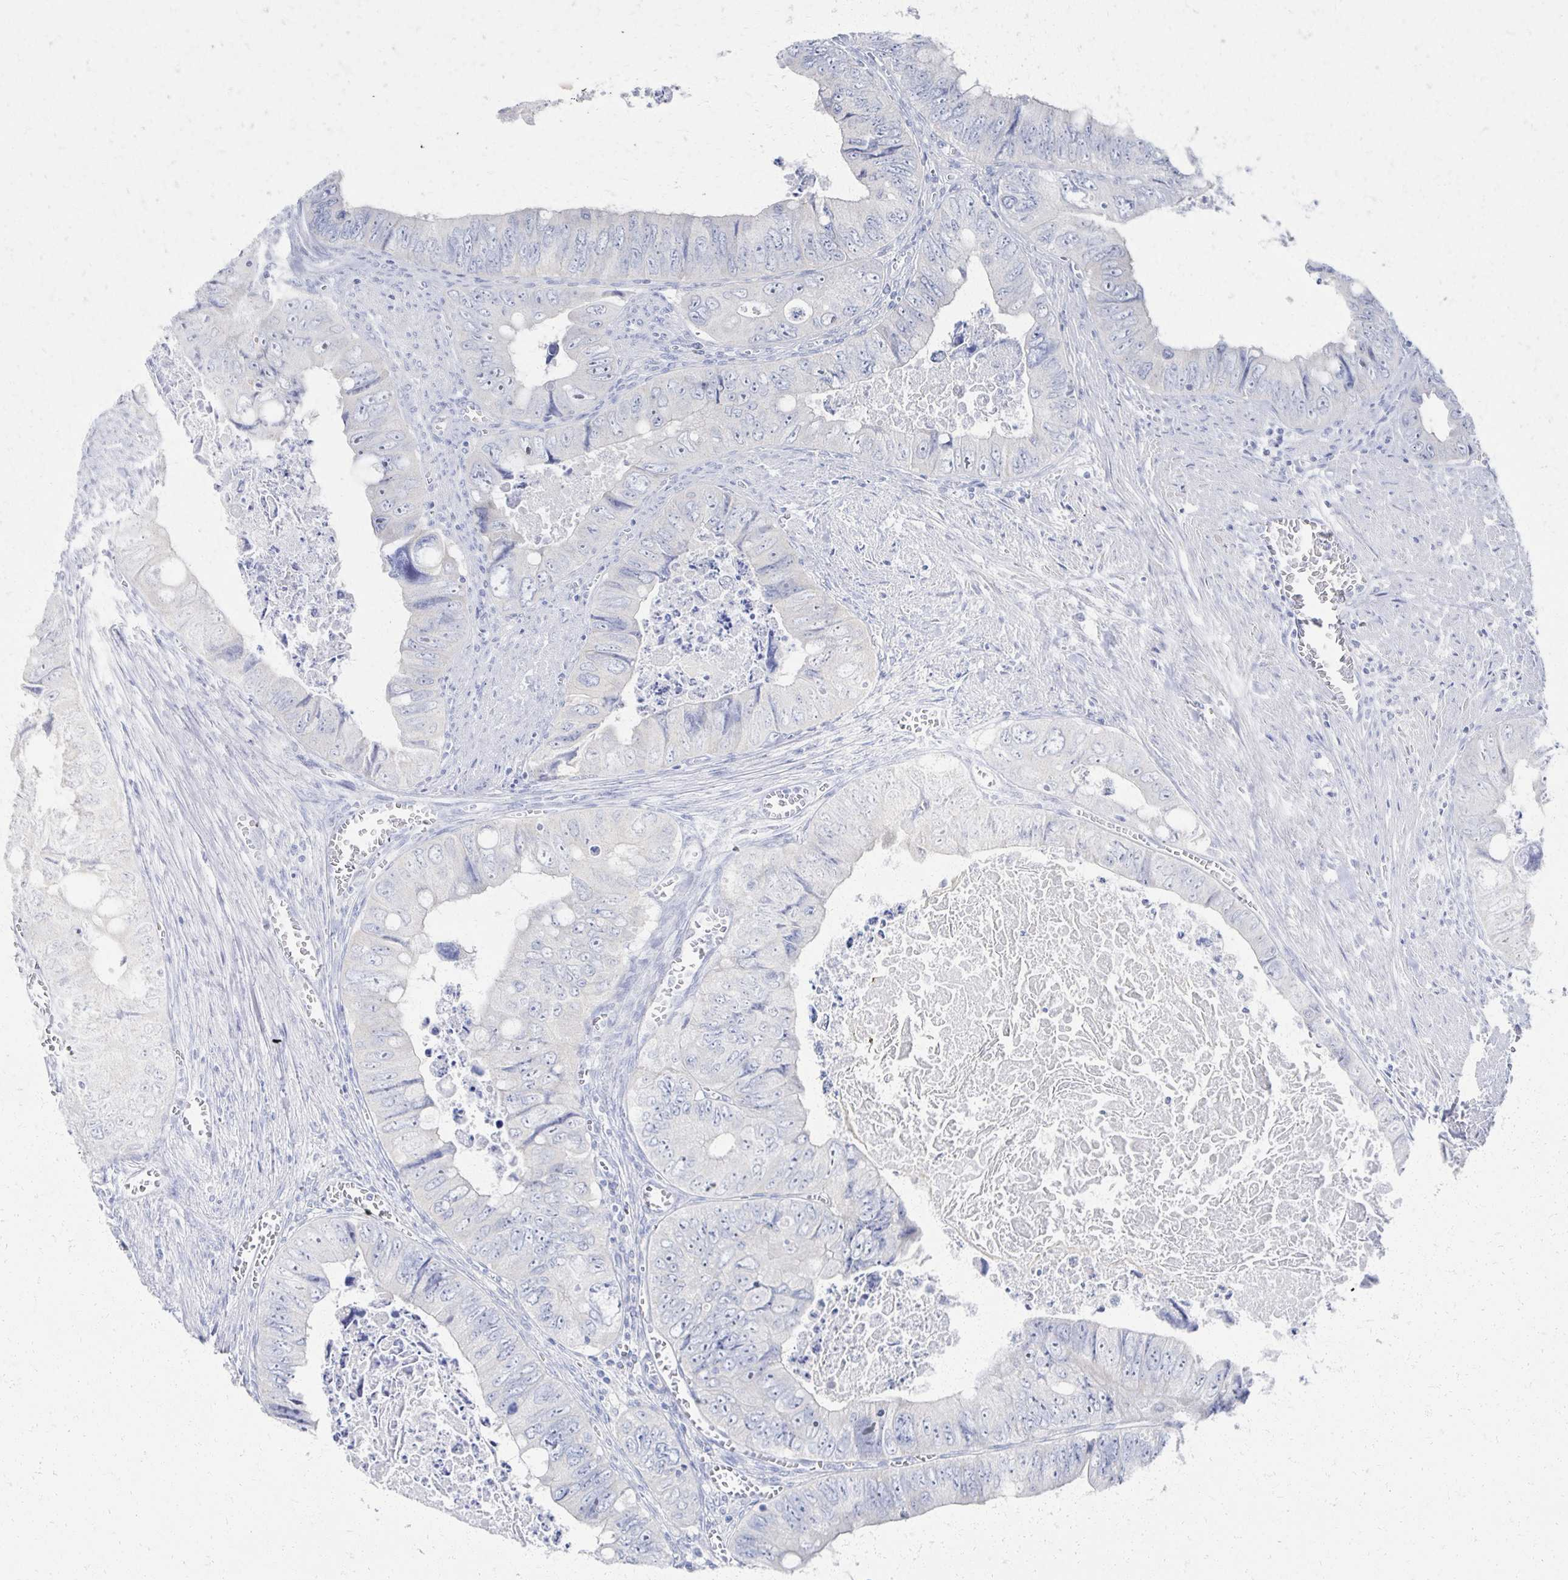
{"staining": {"intensity": "negative", "quantity": "none", "location": "none"}, "tissue": "colorectal cancer", "cell_type": "Tumor cells", "image_type": "cancer", "snomed": [{"axis": "morphology", "description": "Adenocarcinoma, NOS"}, {"axis": "topography", "description": "Colon"}], "caption": "The image reveals no staining of tumor cells in colorectal adenocarcinoma.", "gene": "PRR20A", "patient": {"sex": "female", "age": 84}}